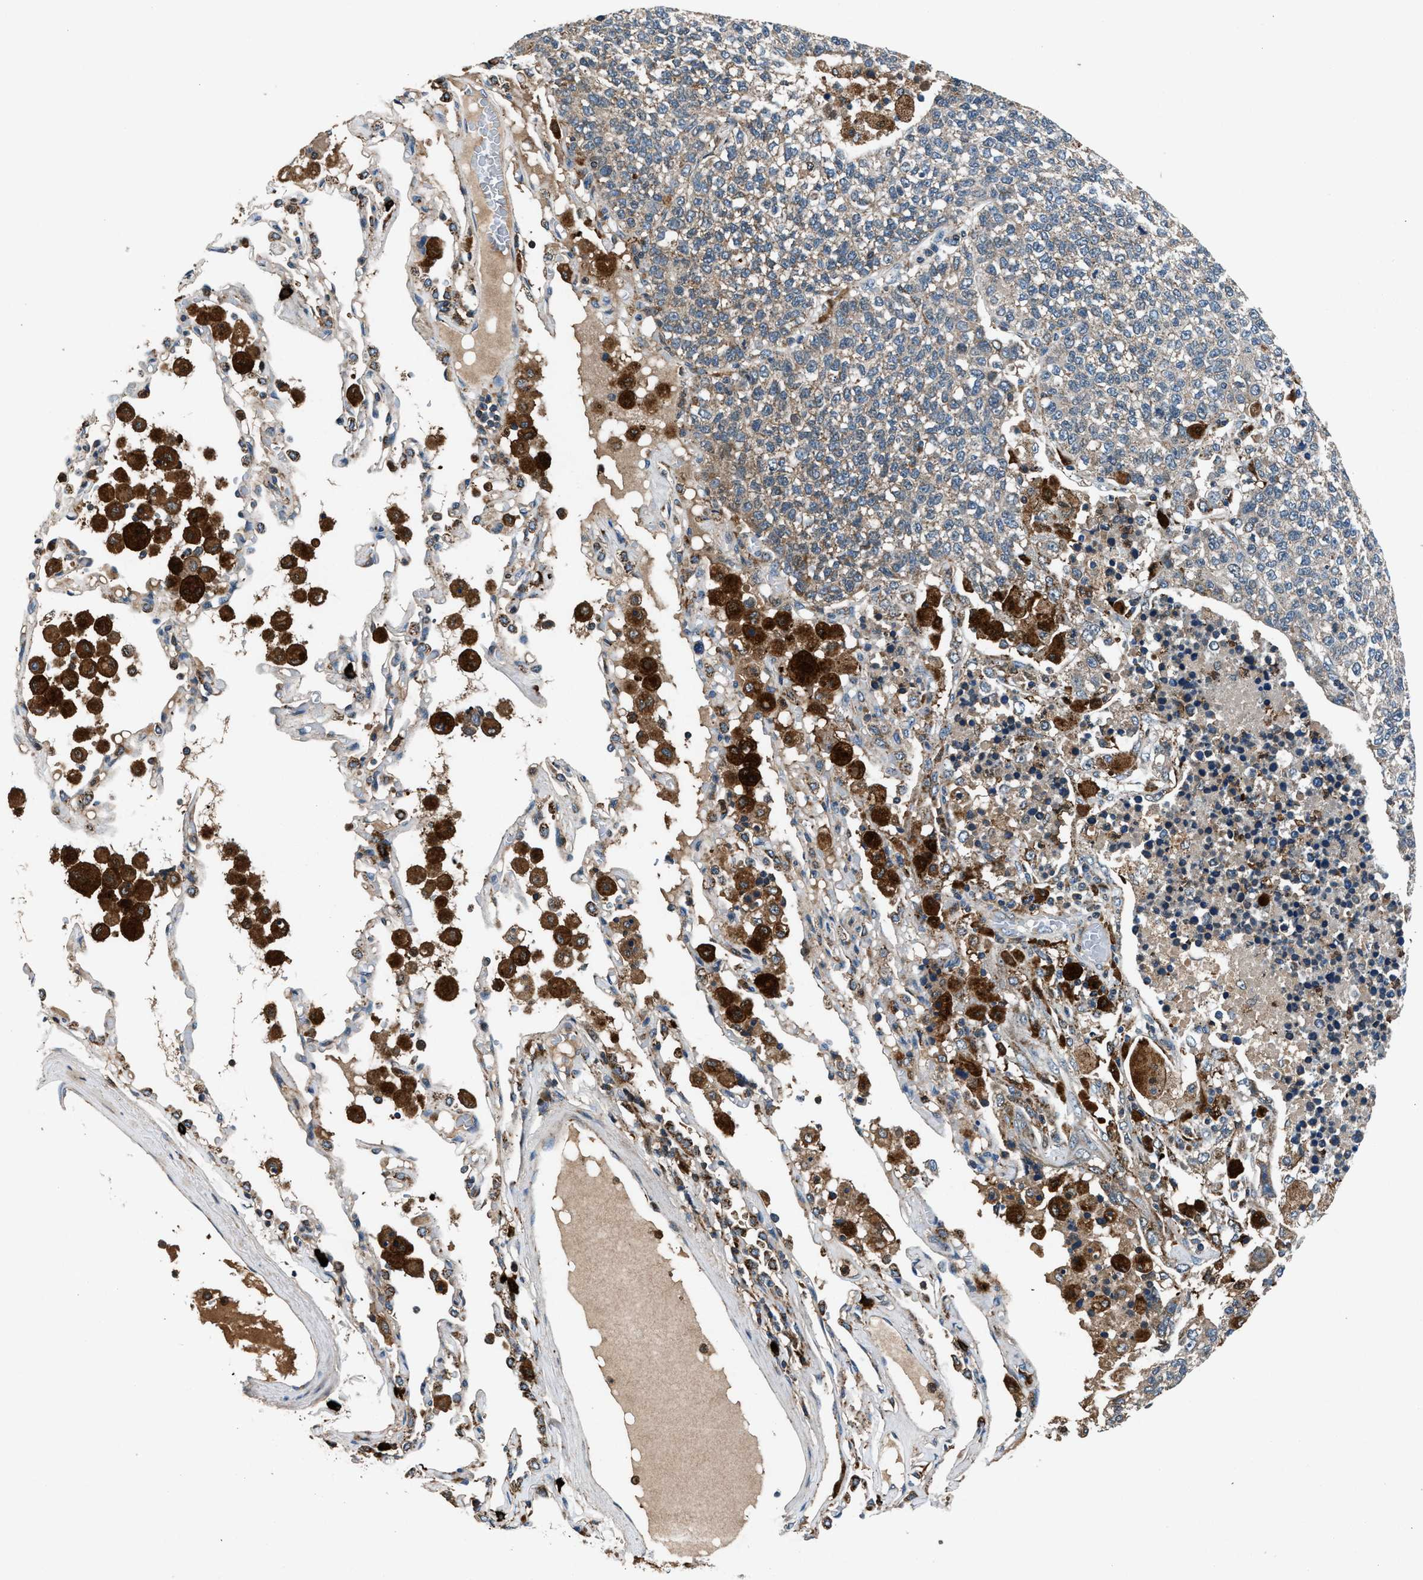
{"staining": {"intensity": "weak", "quantity": "25%-75%", "location": "cytoplasmic/membranous"}, "tissue": "lung cancer", "cell_type": "Tumor cells", "image_type": "cancer", "snomed": [{"axis": "morphology", "description": "Adenocarcinoma, NOS"}, {"axis": "topography", "description": "Lung"}], "caption": "Immunohistochemical staining of human lung cancer demonstrates low levels of weak cytoplasmic/membranous protein expression in approximately 25%-75% of tumor cells.", "gene": "FAM221A", "patient": {"sex": "male", "age": 49}}